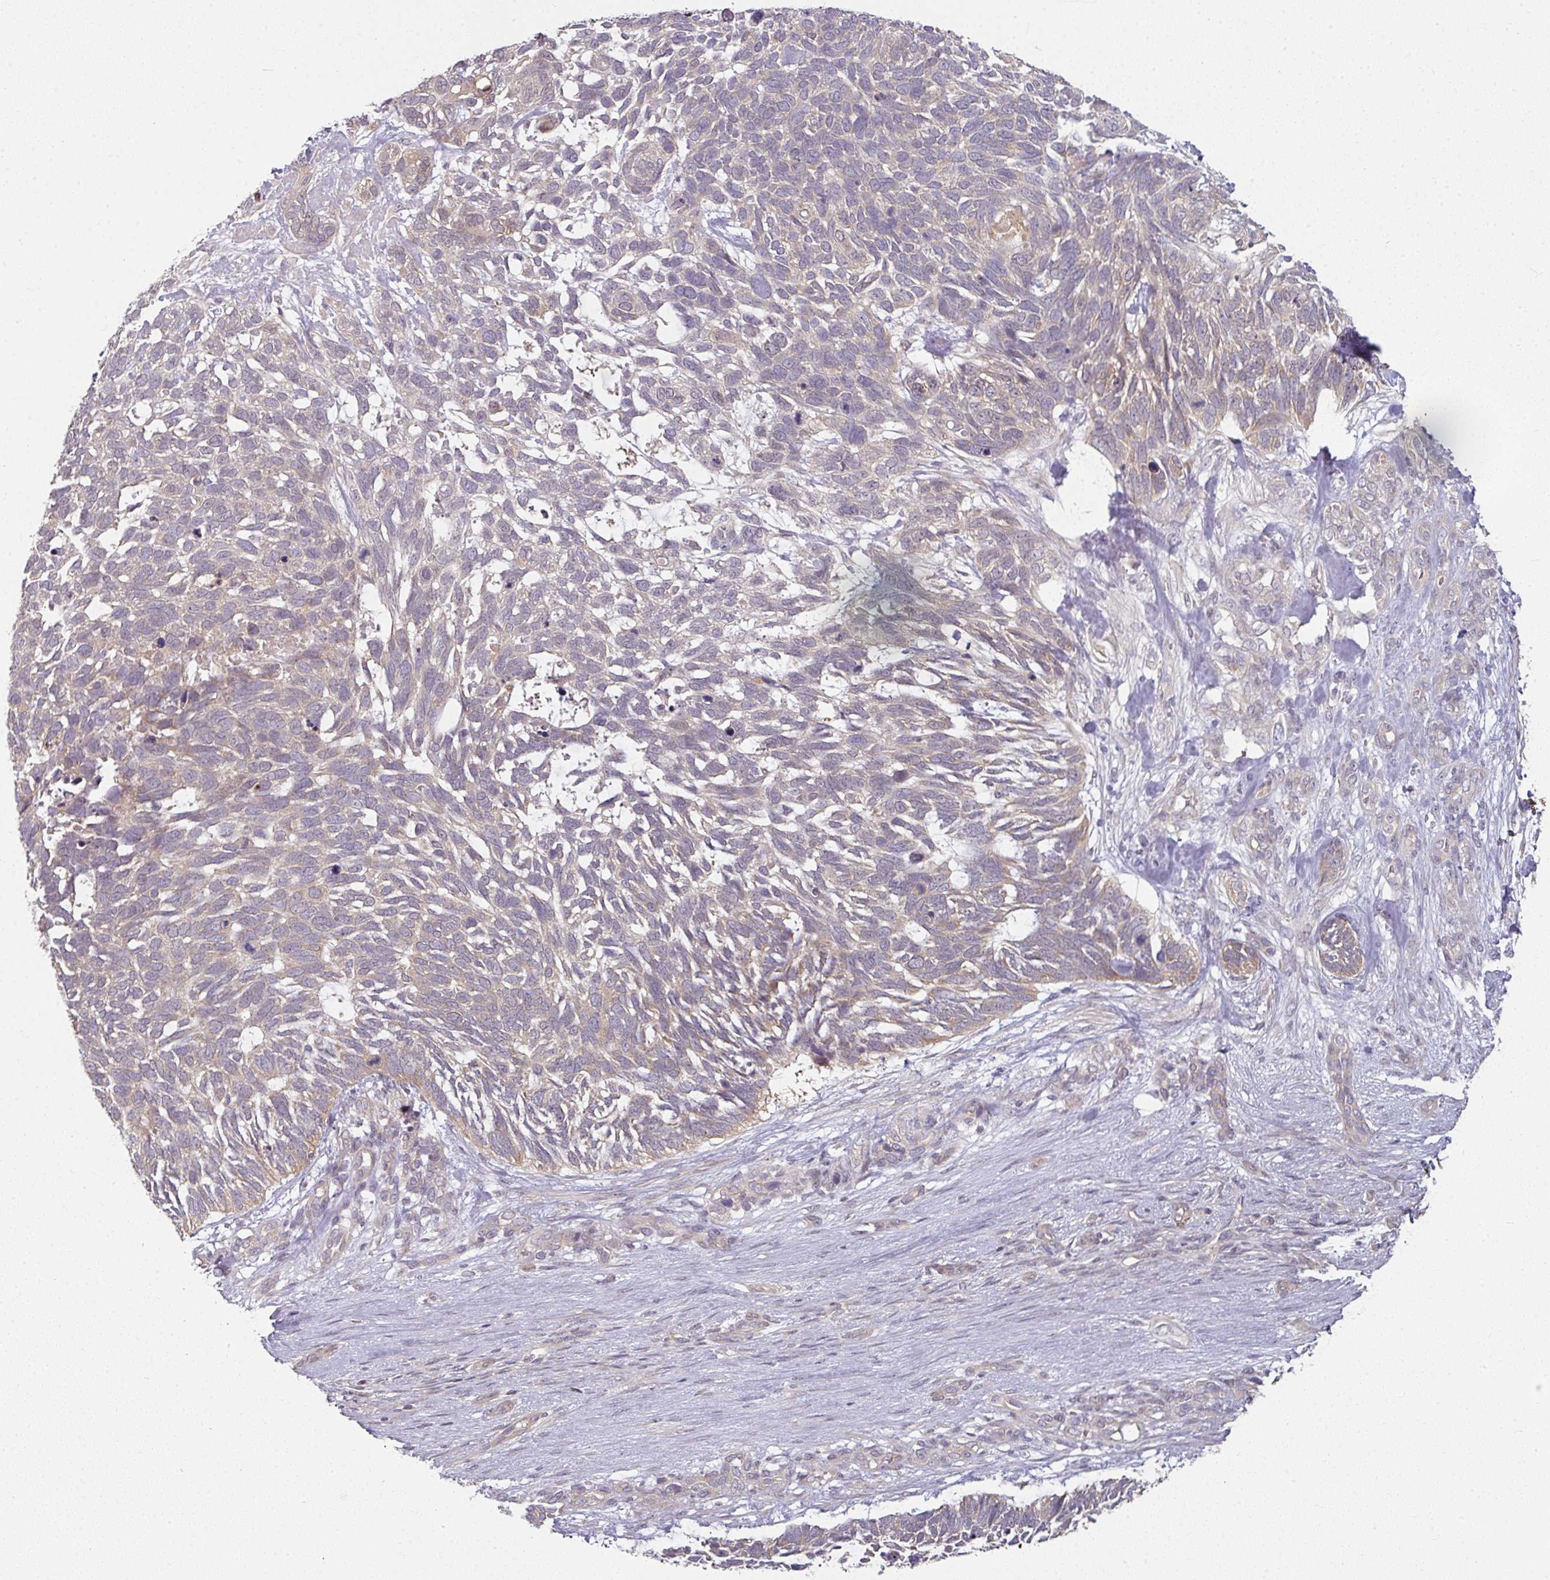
{"staining": {"intensity": "moderate", "quantity": "<25%", "location": "cytoplasmic/membranous"}, "tissue": "skin cancer", "cell_type": "Tumor cells", "image_type": "cancer", "snomed": [{"axis": "morphology", "description": "Basal cell carcinoma"}, {"axis": "topography", "description": "Skin"}], "caption": "The photomicrograph exhibits immunohistochemical staining of skin cancer (basal cell carcinoma). There is moderate cytoplasmic/membranous positivity is identified in approximately <25% of tumor cells.", "gene": "MAP2K2", "patient": {"sex": "male", "age": 88}}